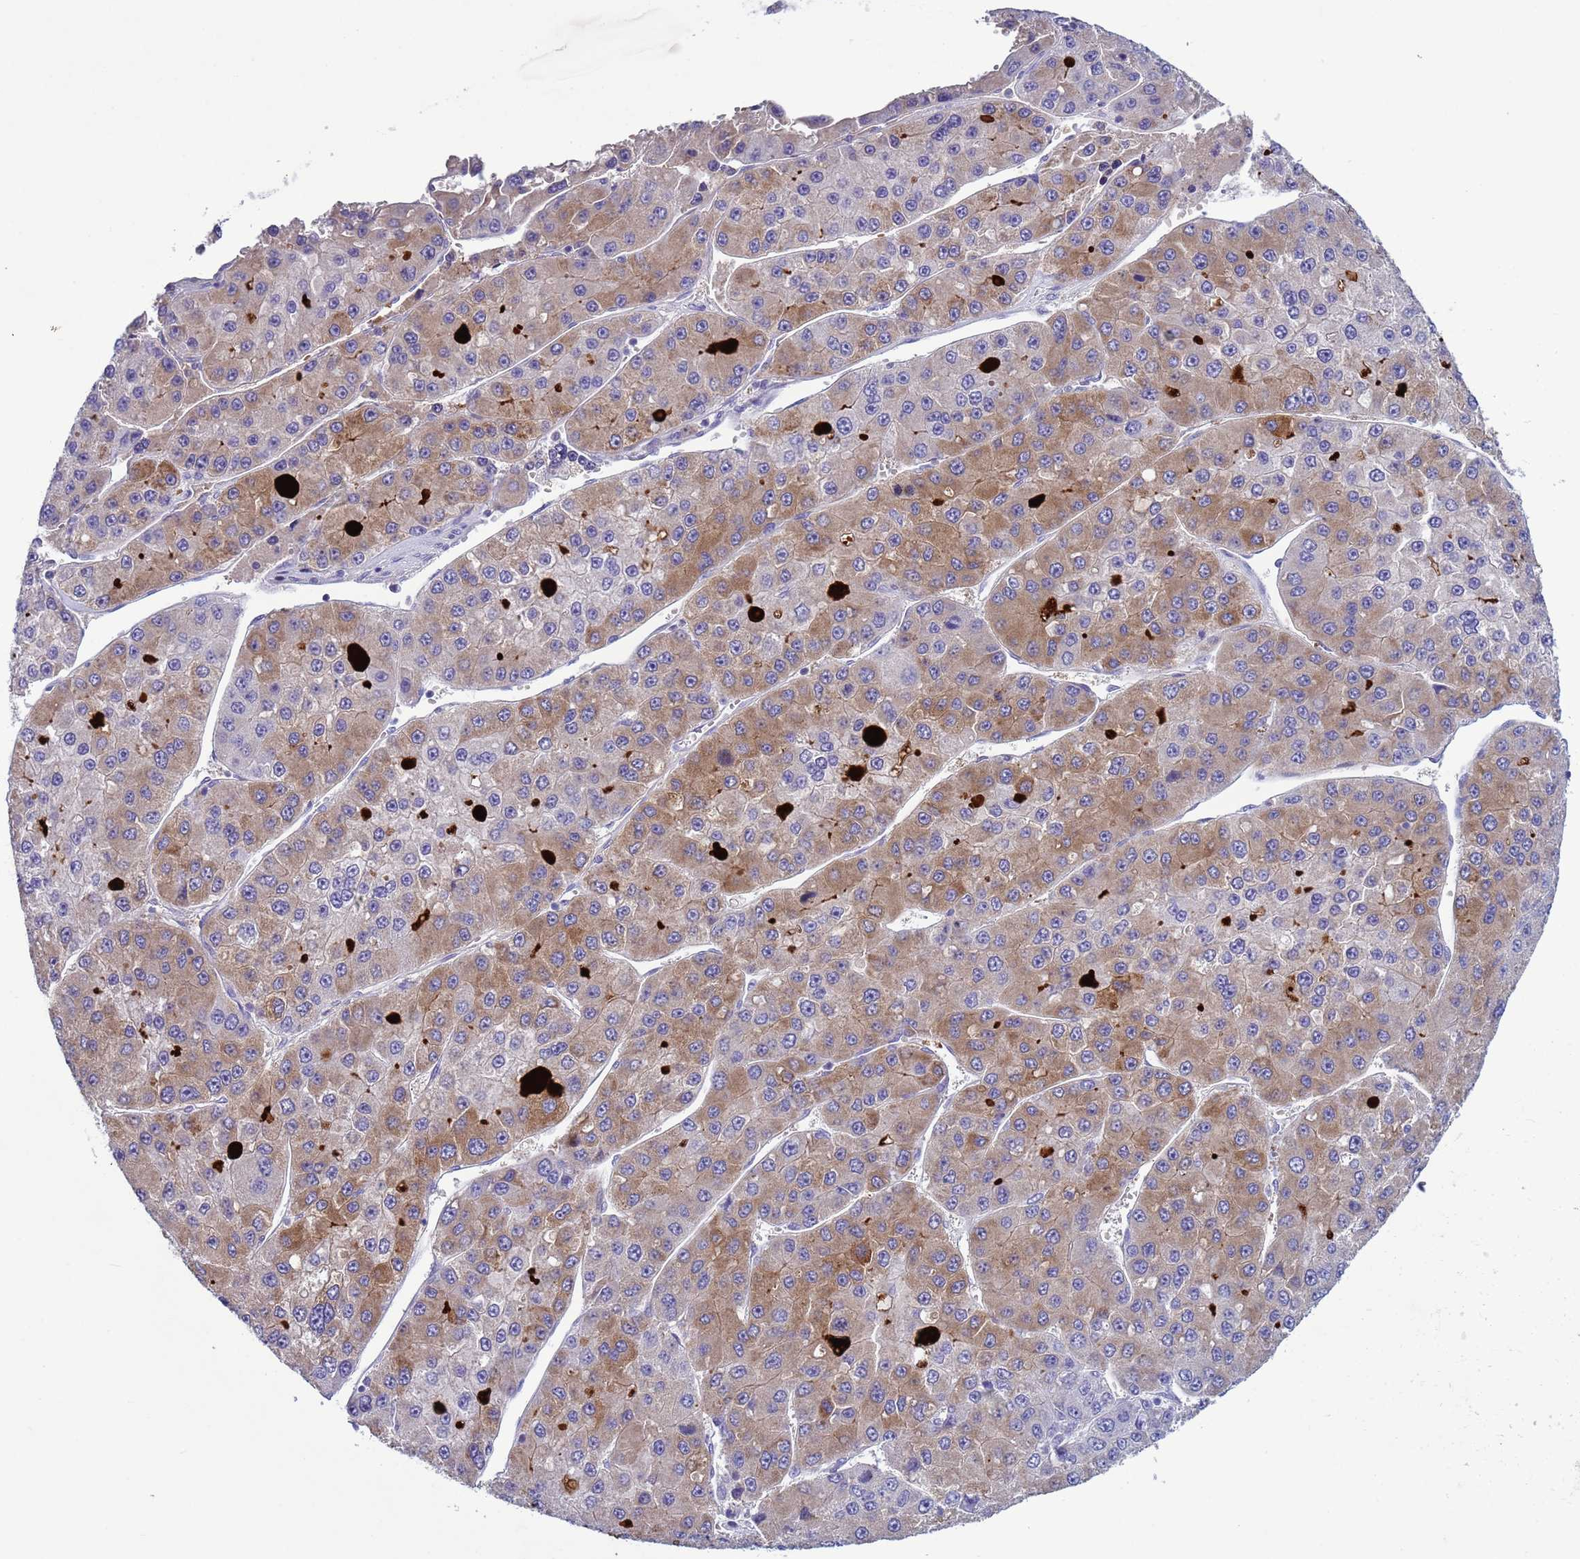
{"staining": {"intensity": "moderate", "quantity": "25%-75%", "location": "cytoplasmic/membranous"}, "tissue": "liver cancer", "cell_type": "Tumor cells", "image_type": "cancer", "snomed": [{"axis": "morphology", "description": "Carcinoma, Hepatocellular, NOS"}, {"axis": "topography", "description": "Liver"}], "caption": "Human liver hepatocellular carcinoma stained for a protein (brown) displays moderate cytoplasmic/membranous positive expression in about 25%-75% of tumor cells.", "gene": "TRIM51", "patient": {"sex": "female", "age": 73}}